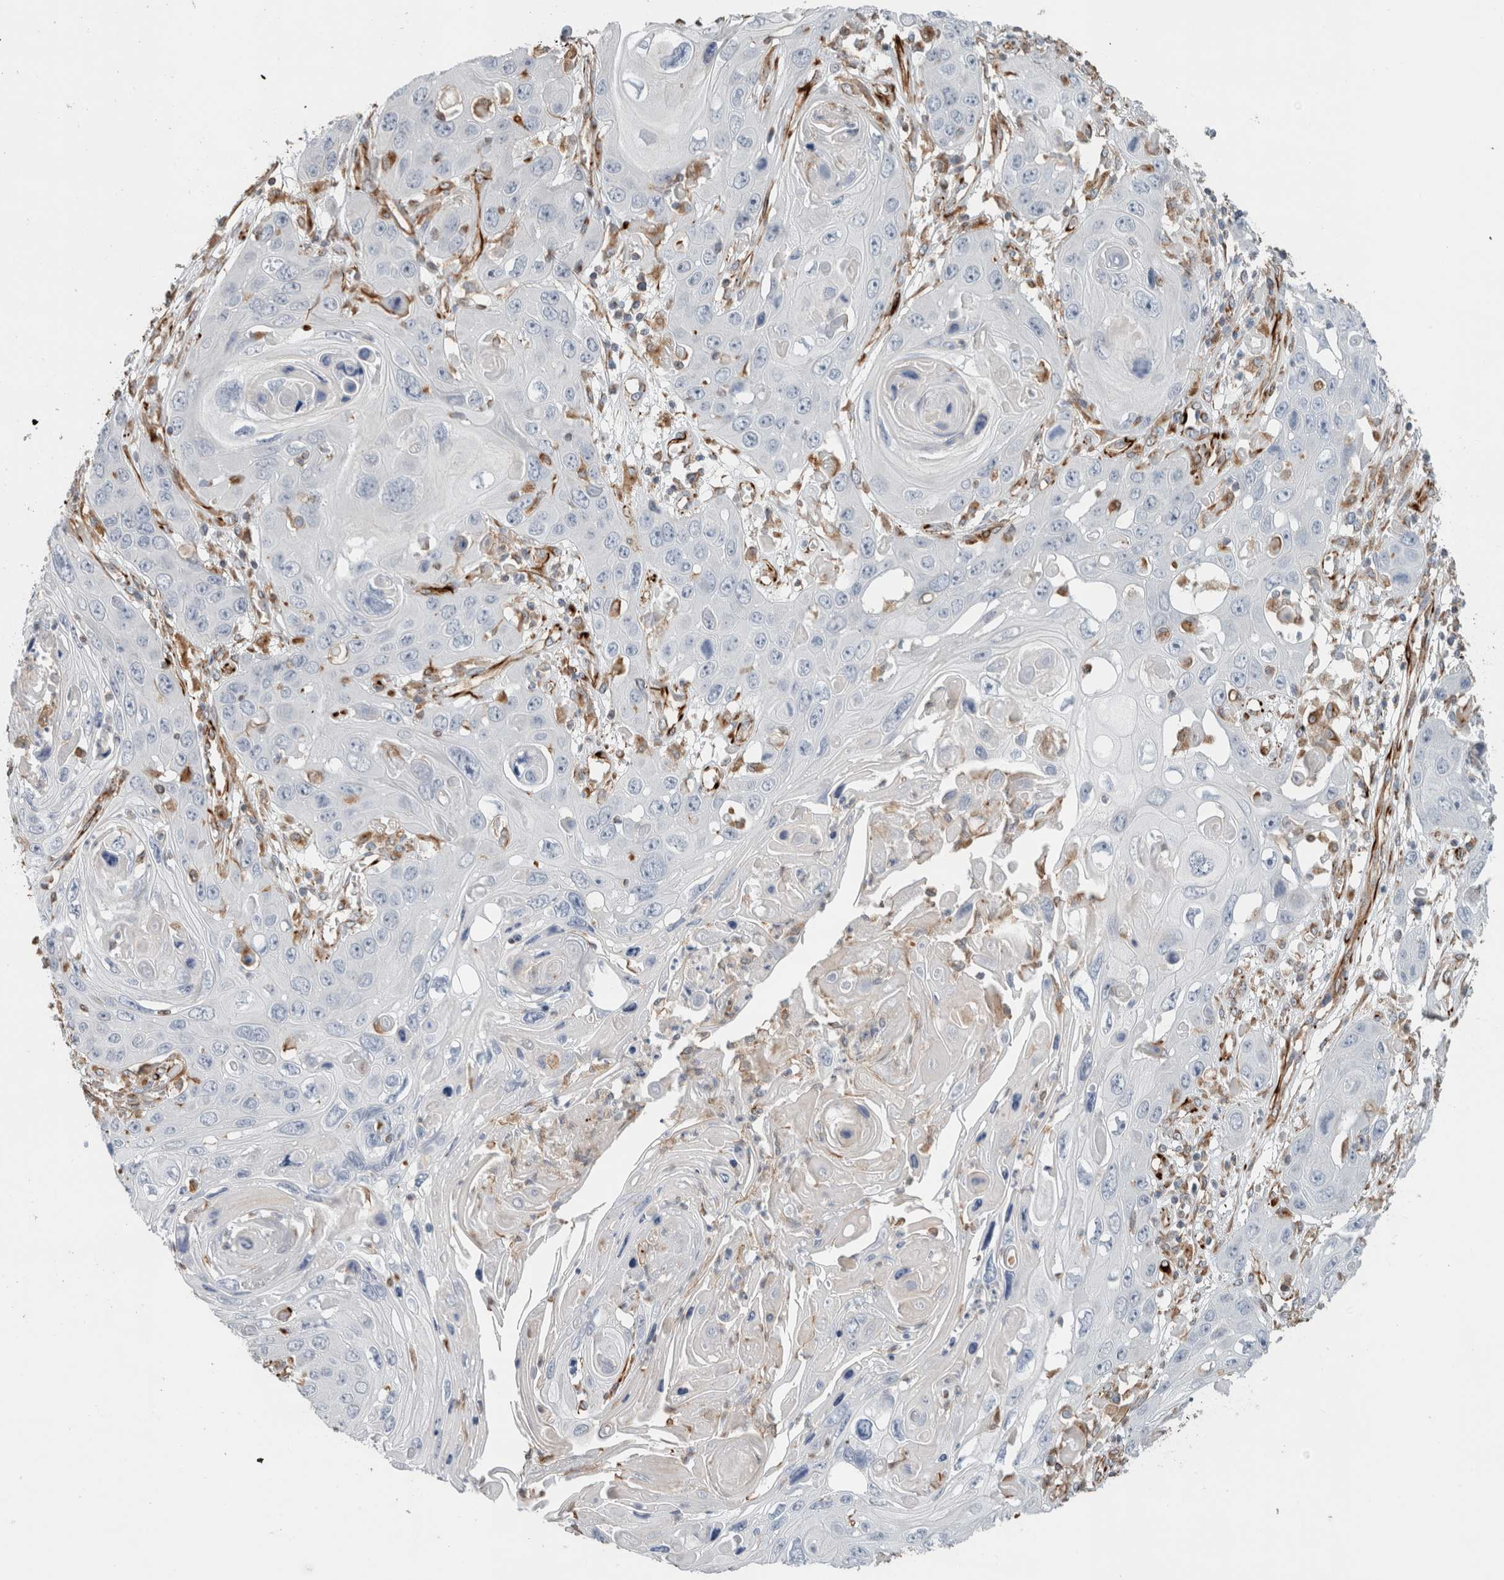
{"staining": {"intensity": "negative", "quantity": "none", "location": "none"}, "tissue": "skin cancer", "cell_type": "Tumor cells", "image_type": "cancer", "snomed": [{"axis": "morphology", "description": "Squamous cell carcinoma, NOS"}, {"axis": "topography", "description": "Skin"}], "caption": "DAB (3,3'-diaminobenzidine) immunohistochemical staining of skin cancer displays no significant staining in tumor cells.", "gene": "LY86", "patient": {"sex": "male", "age": 55}}